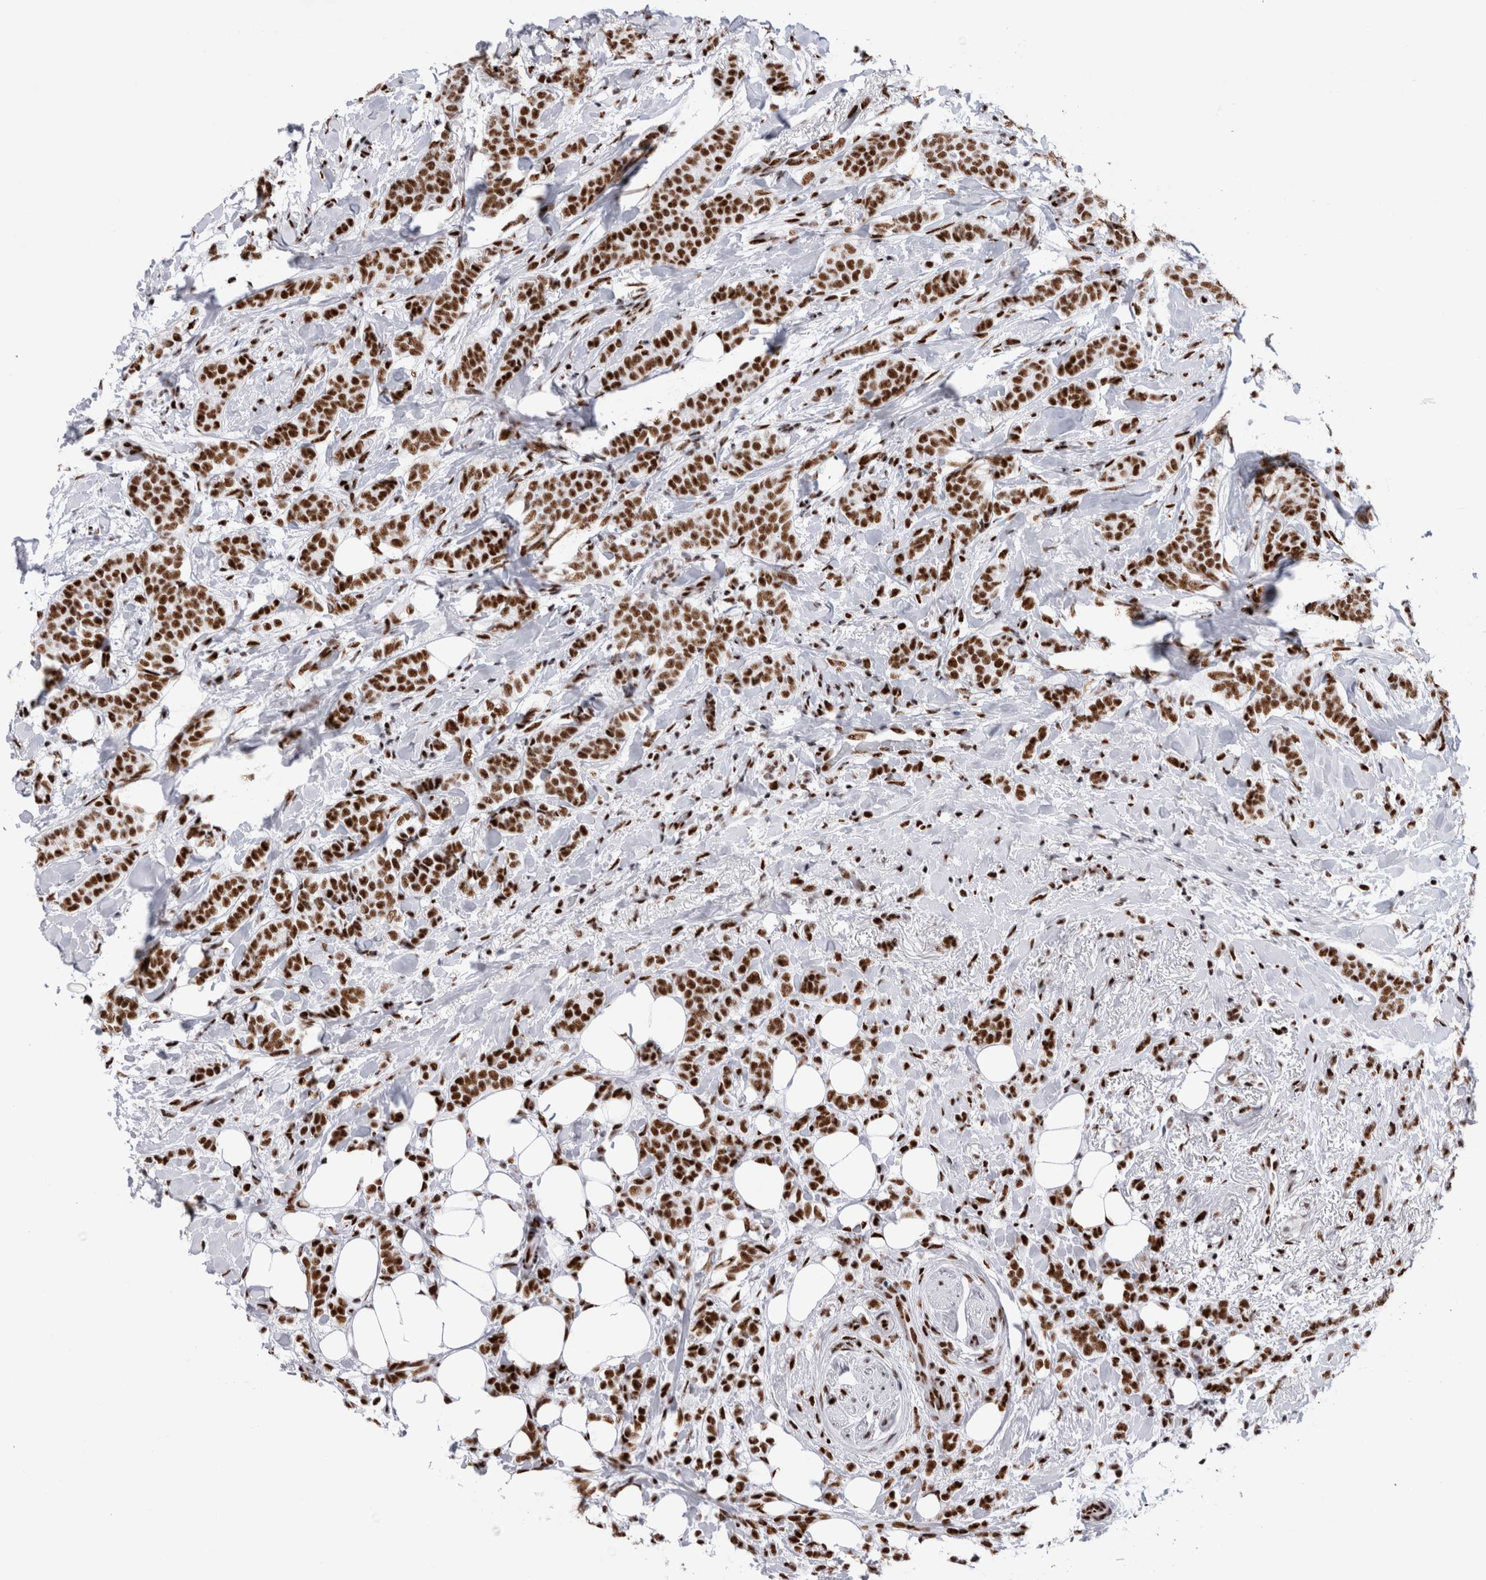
{"staining": {"intensity": "strong", "quantity": ">75%", "location": "nuclear"}, "tissue": "breast cancer", "cell_type": "Tumor cells", "image_type": "cancer", "snomed": [{"axis": "morphology", "description": "Lobular carcinoma"}, {"axis": "topography", "description": "Breast"}], "caption": "A photomicrograph of breast lobular carcinoma stained for a protein reveals strong nuclear brown staining in tumor cells. (brown staining indicates protein expression, while blue staining denotes nuclei).", "gene": "RBM6", "patient": {"sex": "female", "age": 50}}